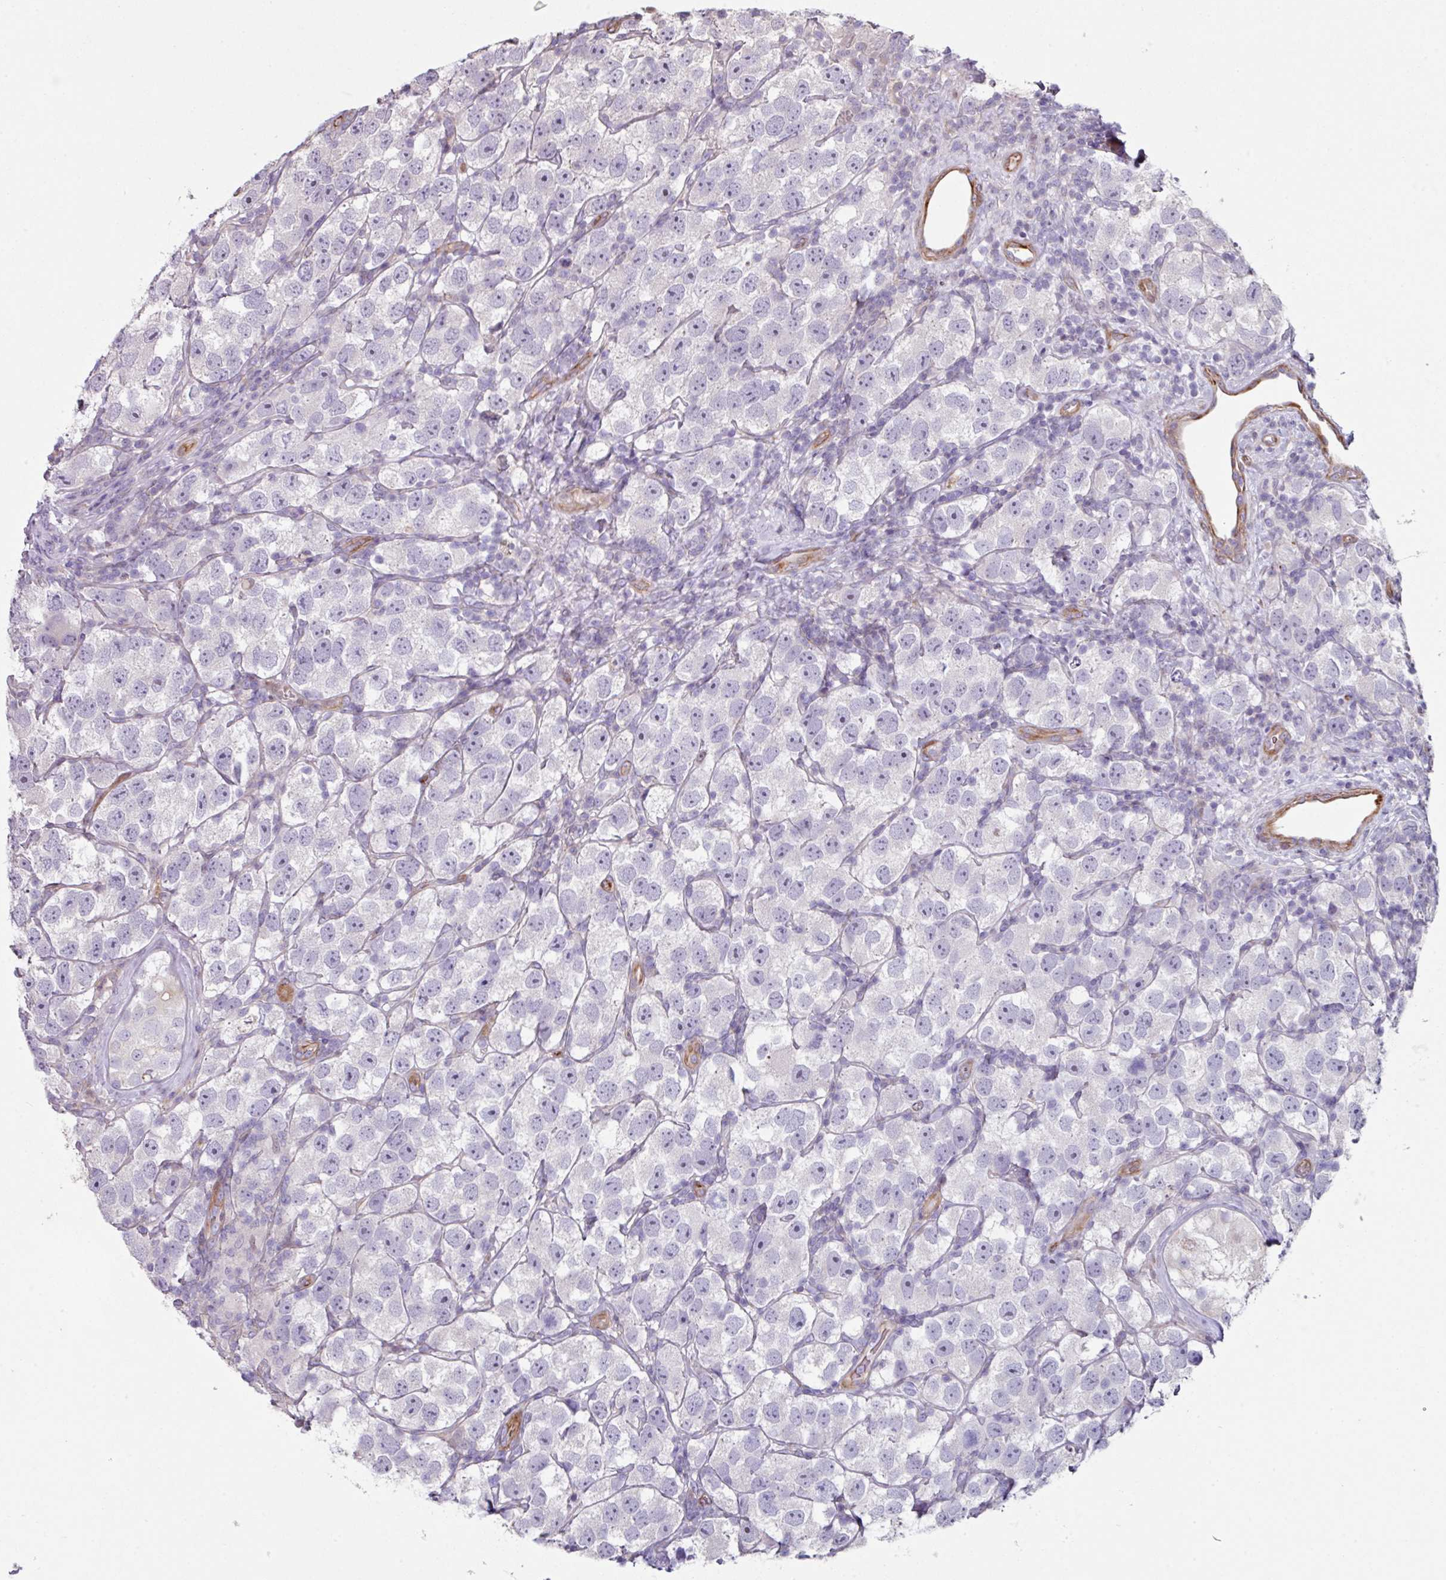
{"staining": {"intensity": "negative", "quantity": "none", "location": "none"}, "tissue": "testis cancer", "cell_type": "Tumor cells", "image_type": "cancer", "snomed": [{"axis": "morphology", "description": "Seminoma, NOS"}, {"axis": "topography", "description": "Testis"}], "caption": "DAB (3,3'-diaminobenzidine) immunohistochemical staining of human testis cancer (seminoma) displays no significant positivity in tumor cells. The staining is performed using DAB (3,3'-diaminobenzidine) brown chromogen with nuclei counter-stained in using hematoxylin.", "gene": "ANO9", "patient": {"sex": "male", "age": 26}}